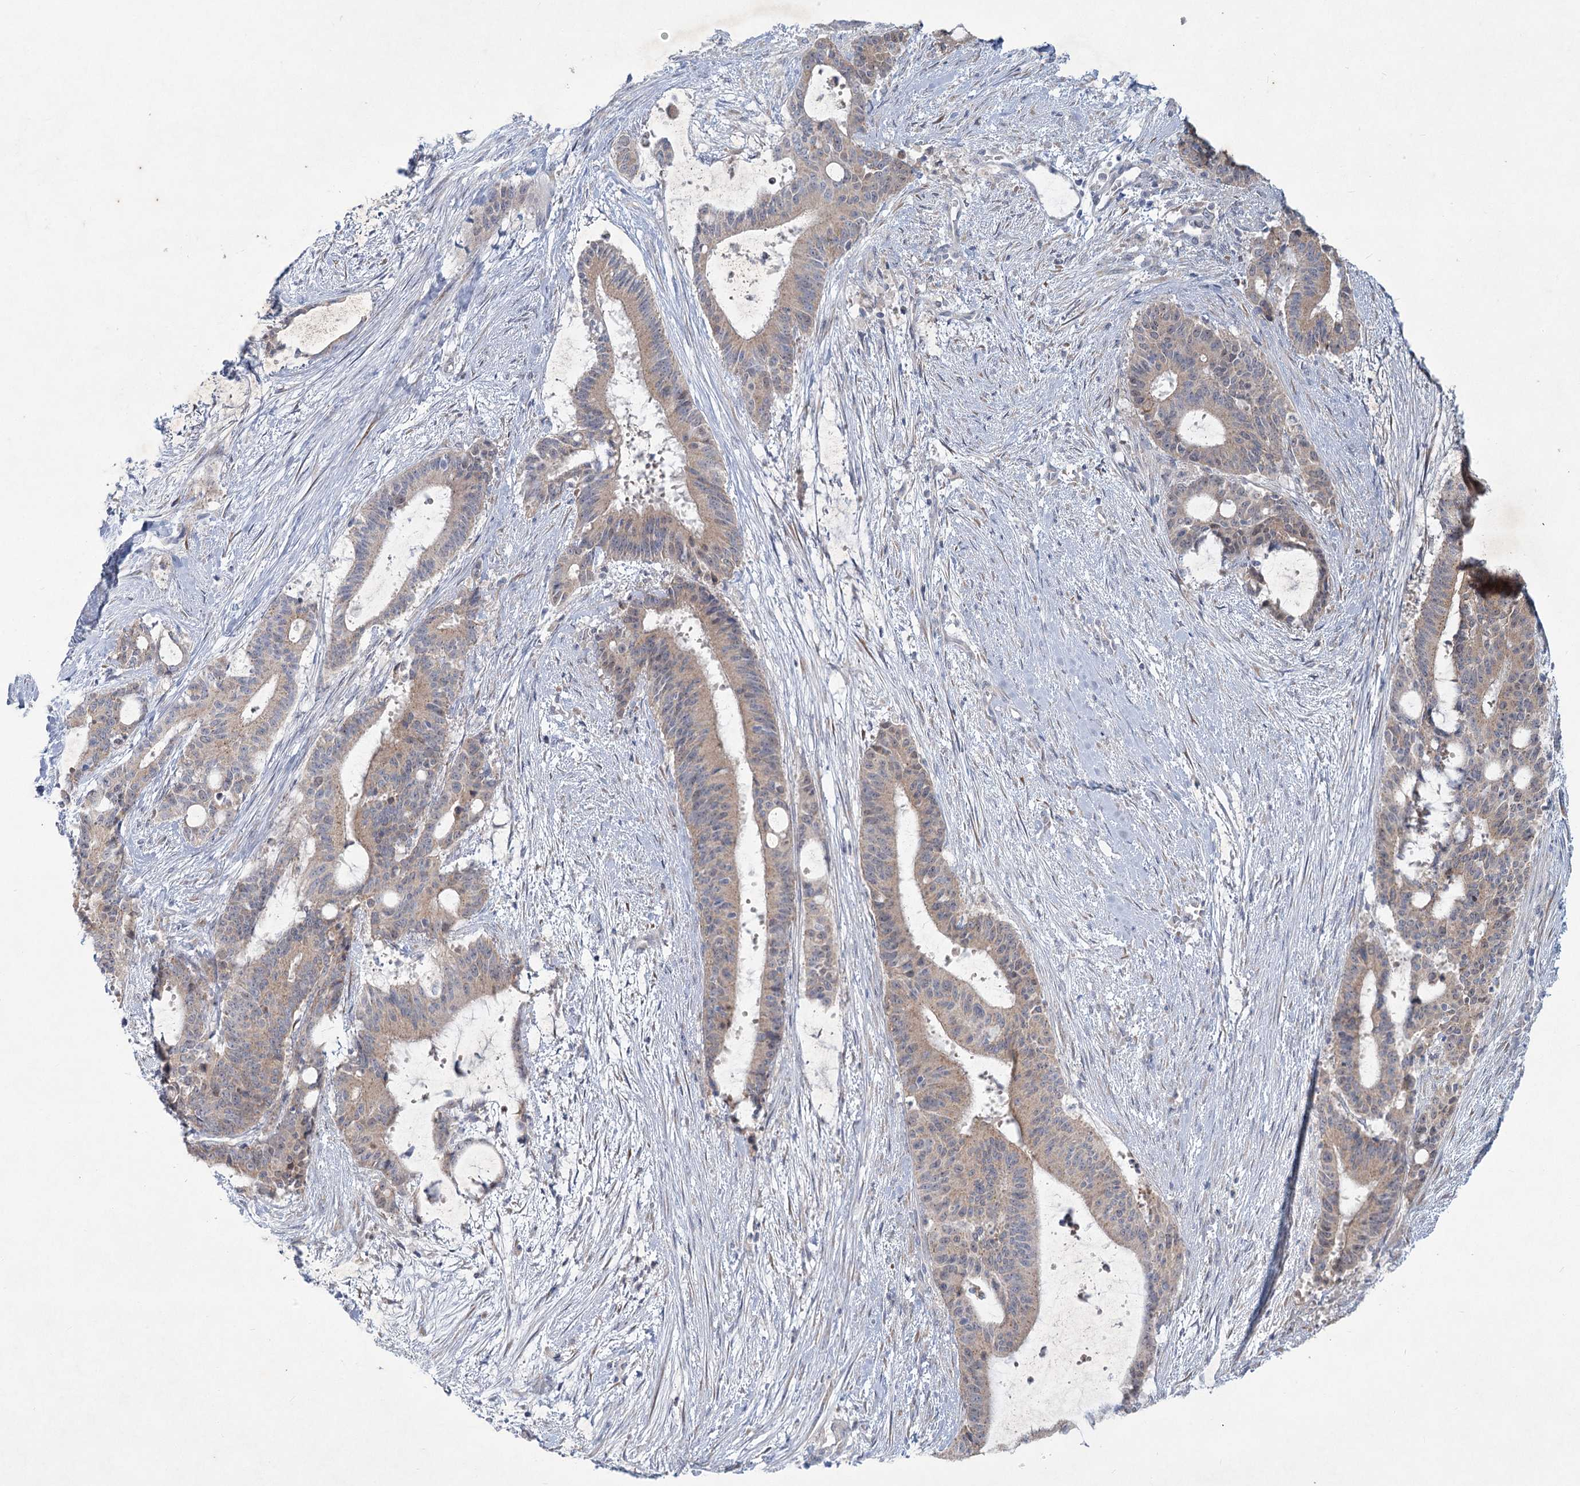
{"staining": {"intensity": "weak", "quantity": "<25%", "location": "cytoplasmic/membranous"}, "tissue": "liver cancer", "cell_type": "Tumor cells", "image_type": "cancer", "snomed": [{"axis": "morphology", "description": "Normal tissue, NOS"}, {"axis": "morphology", "description": "Cholangiocarcinoma"}, {"axis": "topography", "description": "Liver"}, {"axis": "topography", "description": "Peripheral nerve tissue"}], "caption": "There is no significant staining in tumor cells of liver cancer.", "gene": "PLA2G12A", "patient": {"sex": "female", "age": 73}}